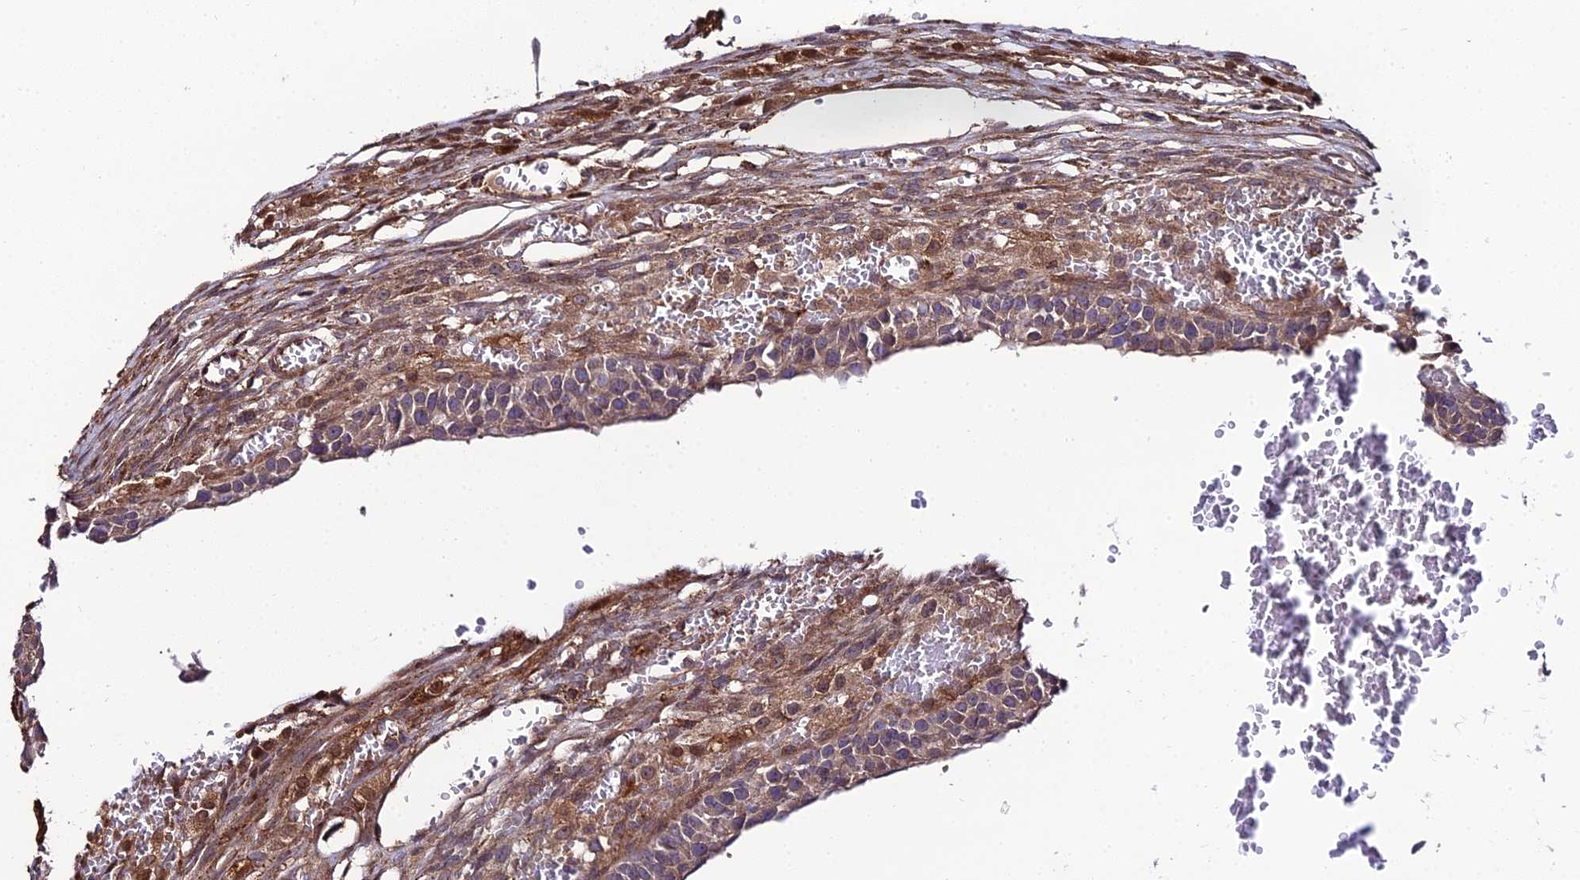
{"staining": {"intensity": "weak", "quantity": "<25%", "location": "cytoplasmic/membranous"}, "tissue": "ovary", "cell_type": "Follicle cells", "image_type": "normal", "snomed": [{"axis": "morphology", "description": "Normal tissue, NOS"}, {"axis": "topography", "description": "Ovary"}], "caption": "Immunohistochemistry micrograph of benign ovary stained for a protein (brown), which displays no staining in follicle cells.", "gene": "DDX19A", "patient": {"sex": "female", "age": 39}}